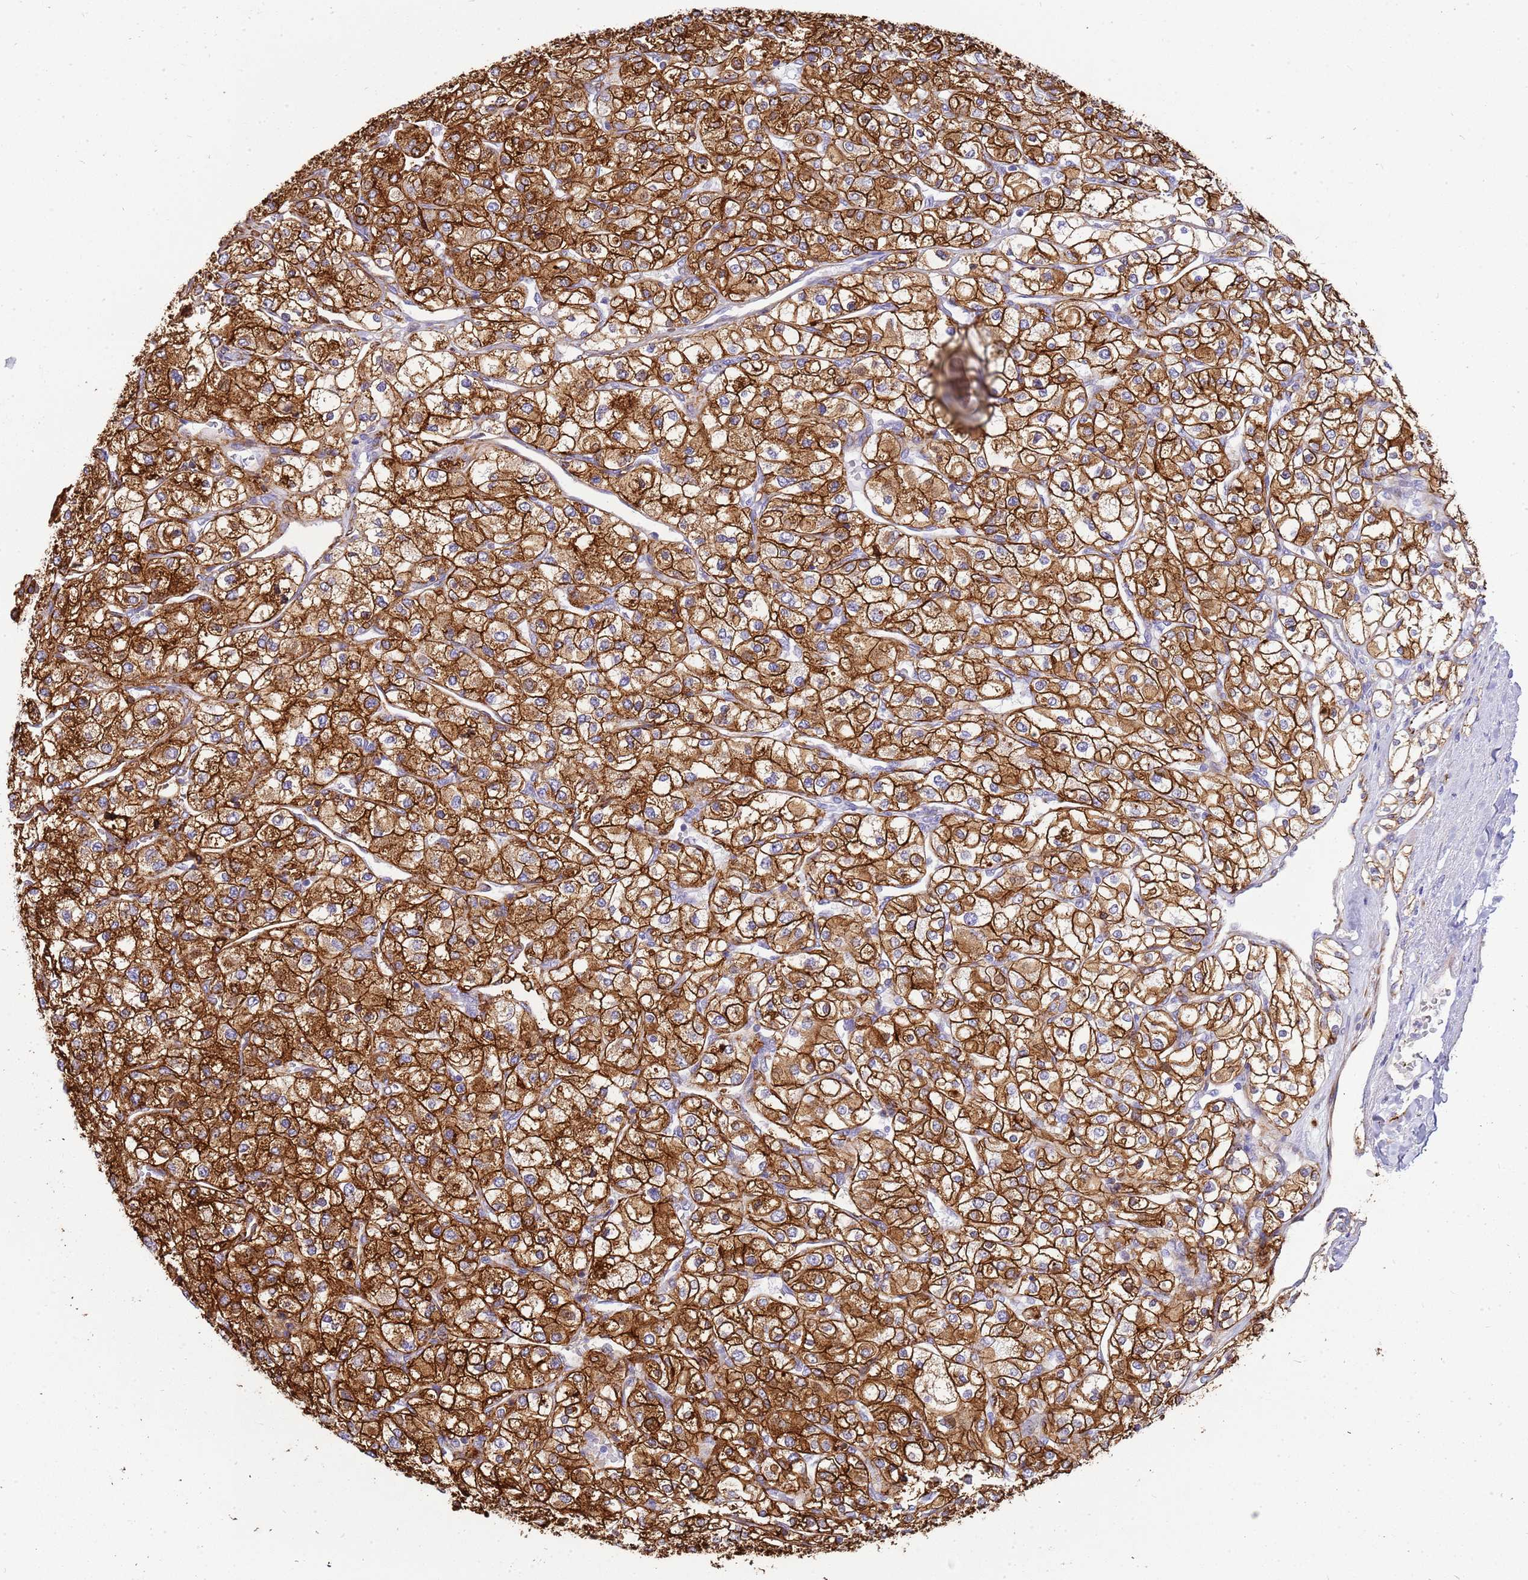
{"staining": {"intensity": "strong", "quantity": ">75%", "location": "cytoplasmic/membranous"}, "tissue": "renal cancer", "cell_type": "Tumor cells", "image_type": "cancer", "snomed": [{"axis": "morphology", "description": "Adenocarcinoma, NOS"}, {"axis": "topography", "description": "Kidney"}], "caption": "DAB immunohistochemical staining of human adenocarcinoma (renal) demonstrates strong cytoplasmic/membranous protein expression in about >75% of tumor cells.", "gene": "ZDHHC1", "patient": {"sex": "male", "age": 80}}